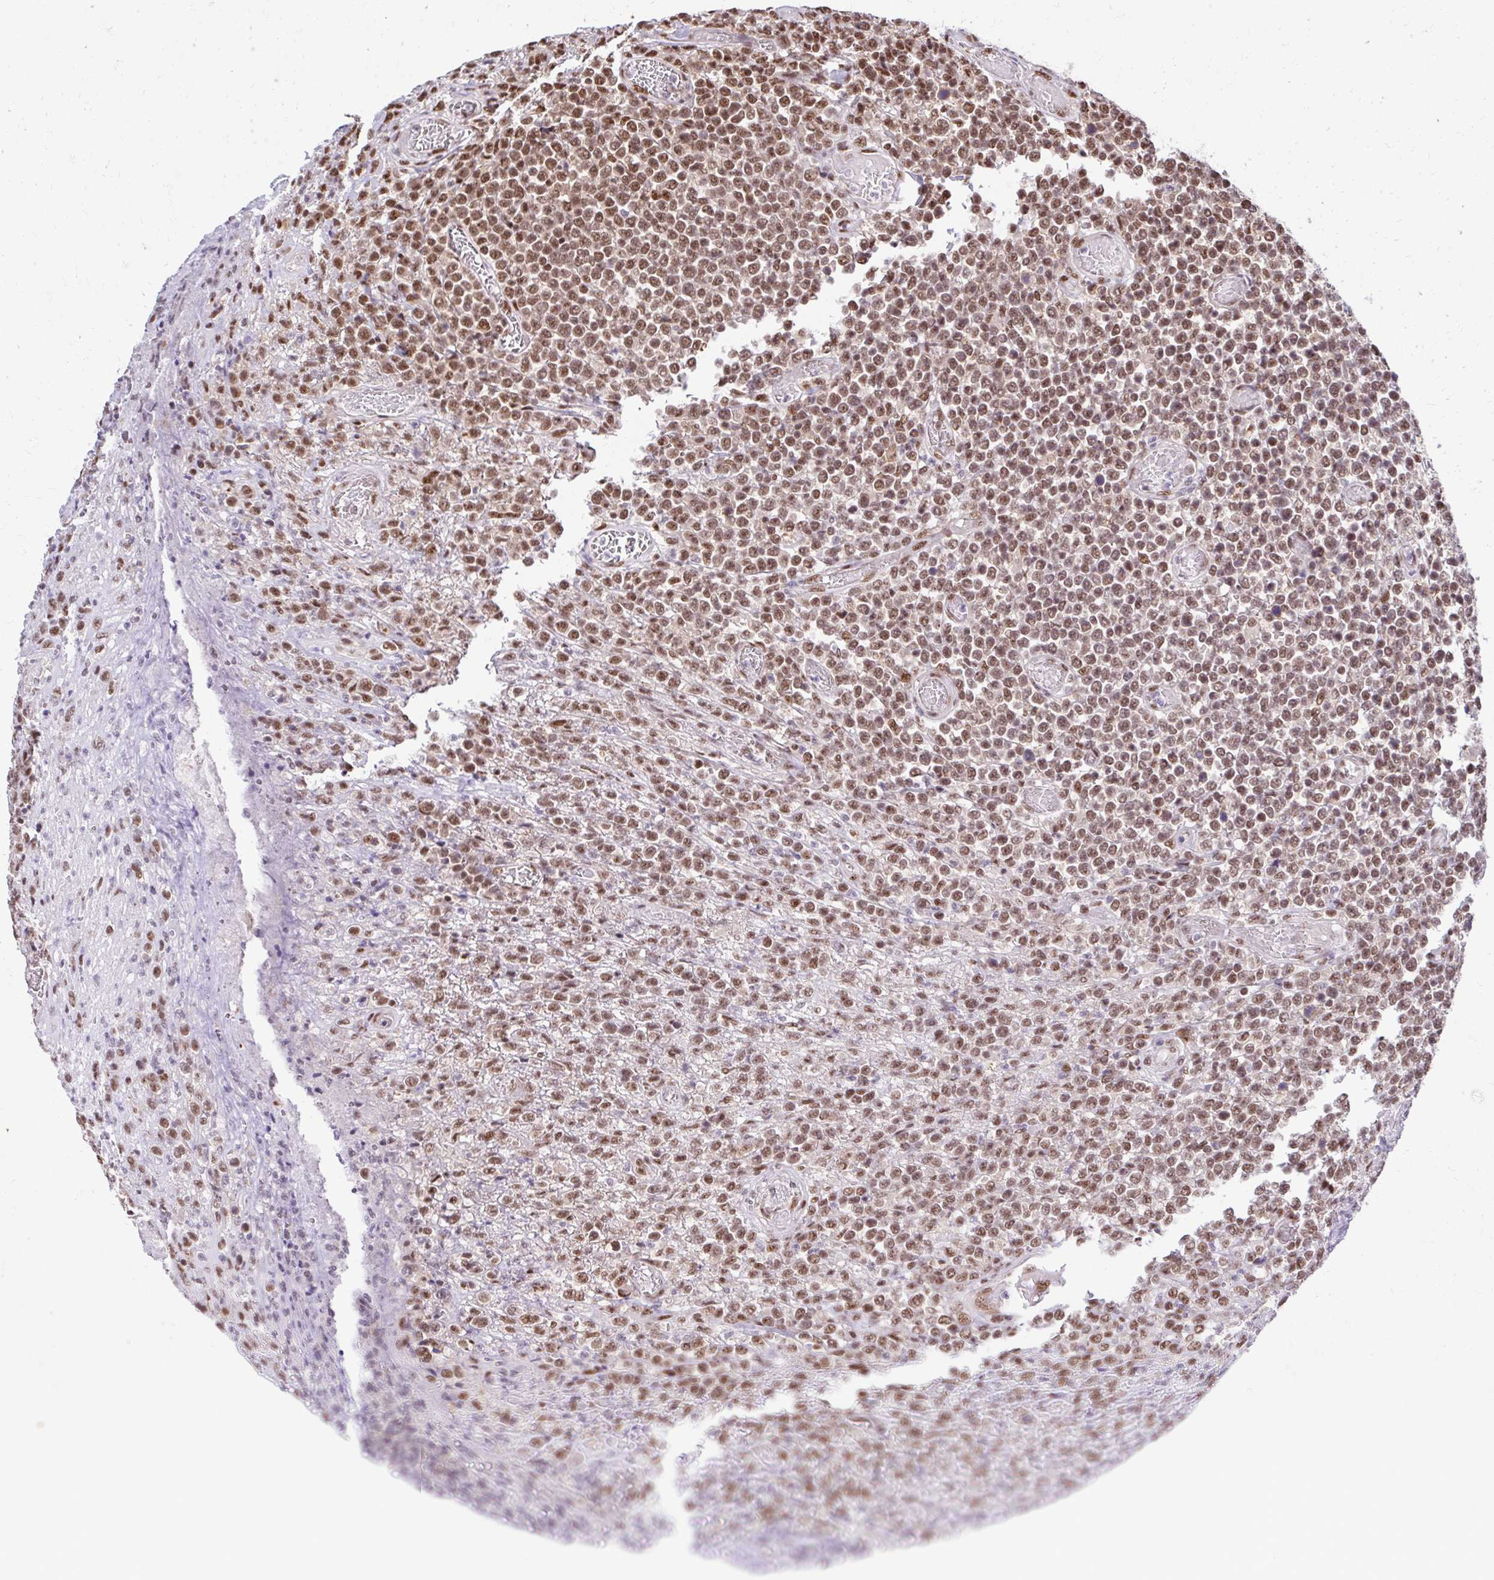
{"staining": {"intensity": "moderate", "quantity": ">75%", "location": "nuclear"}, "tissue": "lymphoma", "cell_type": "Tumor cells", "image_type": "cancer", "snomed": [{"axis": "morphology", "description": "Malignant lymphoma, non-Hodgkin's type, High grade"}, {"axis": "topography", "description": "Soft tissue"}], "caption": "High-power microscopy captured an IHC photomicrograph of lymphoma, revealing moderate nuclear positivity in about >75% of tumor cells. The staining is performed using DAB brown chromogen to label protein expression. The nuclei are counter-stained blue using hematoxylin.", "gene": "ABCA9", "patient": {"sex": "female", "age": 56}}